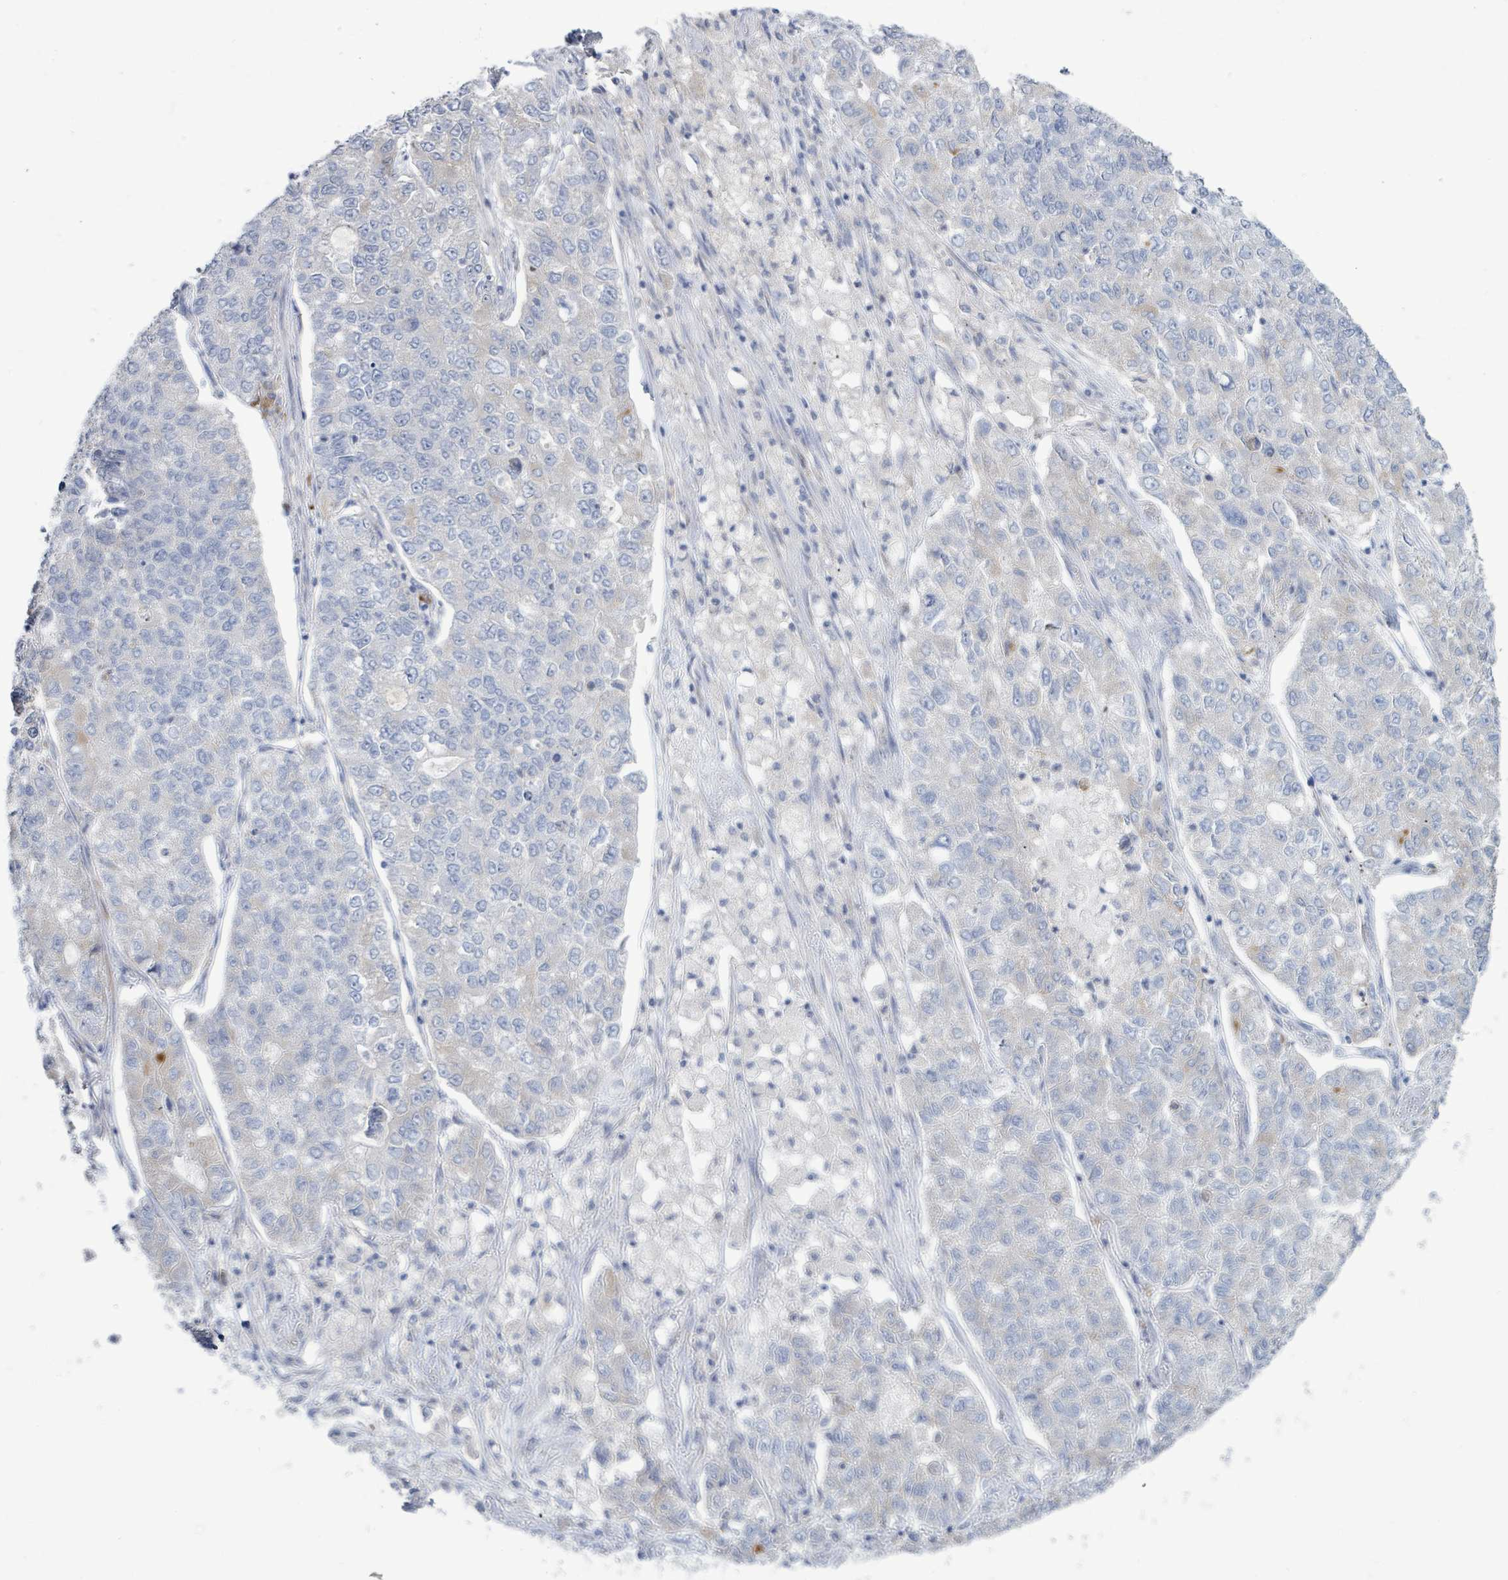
{"staining": {"intensity": "negative", "quantity": "none", "location": "none"}, "tissue": "lung cancer", "cell_type": "Tumor cells", "image_type": "cancer", "snomed": [{"axis": "morphology", "description": "Adenocarcinoma, NOS"}, {"axis": "topography", "description": "Lung"}], "caption": "IHC photomicrograph of human adenocarcinoma (lung) stained for a protein (brown), which exhibits no positivity in tumor cells.", "gene": "SIRPB1", "patient": {"sex": "male", "age": 49}}